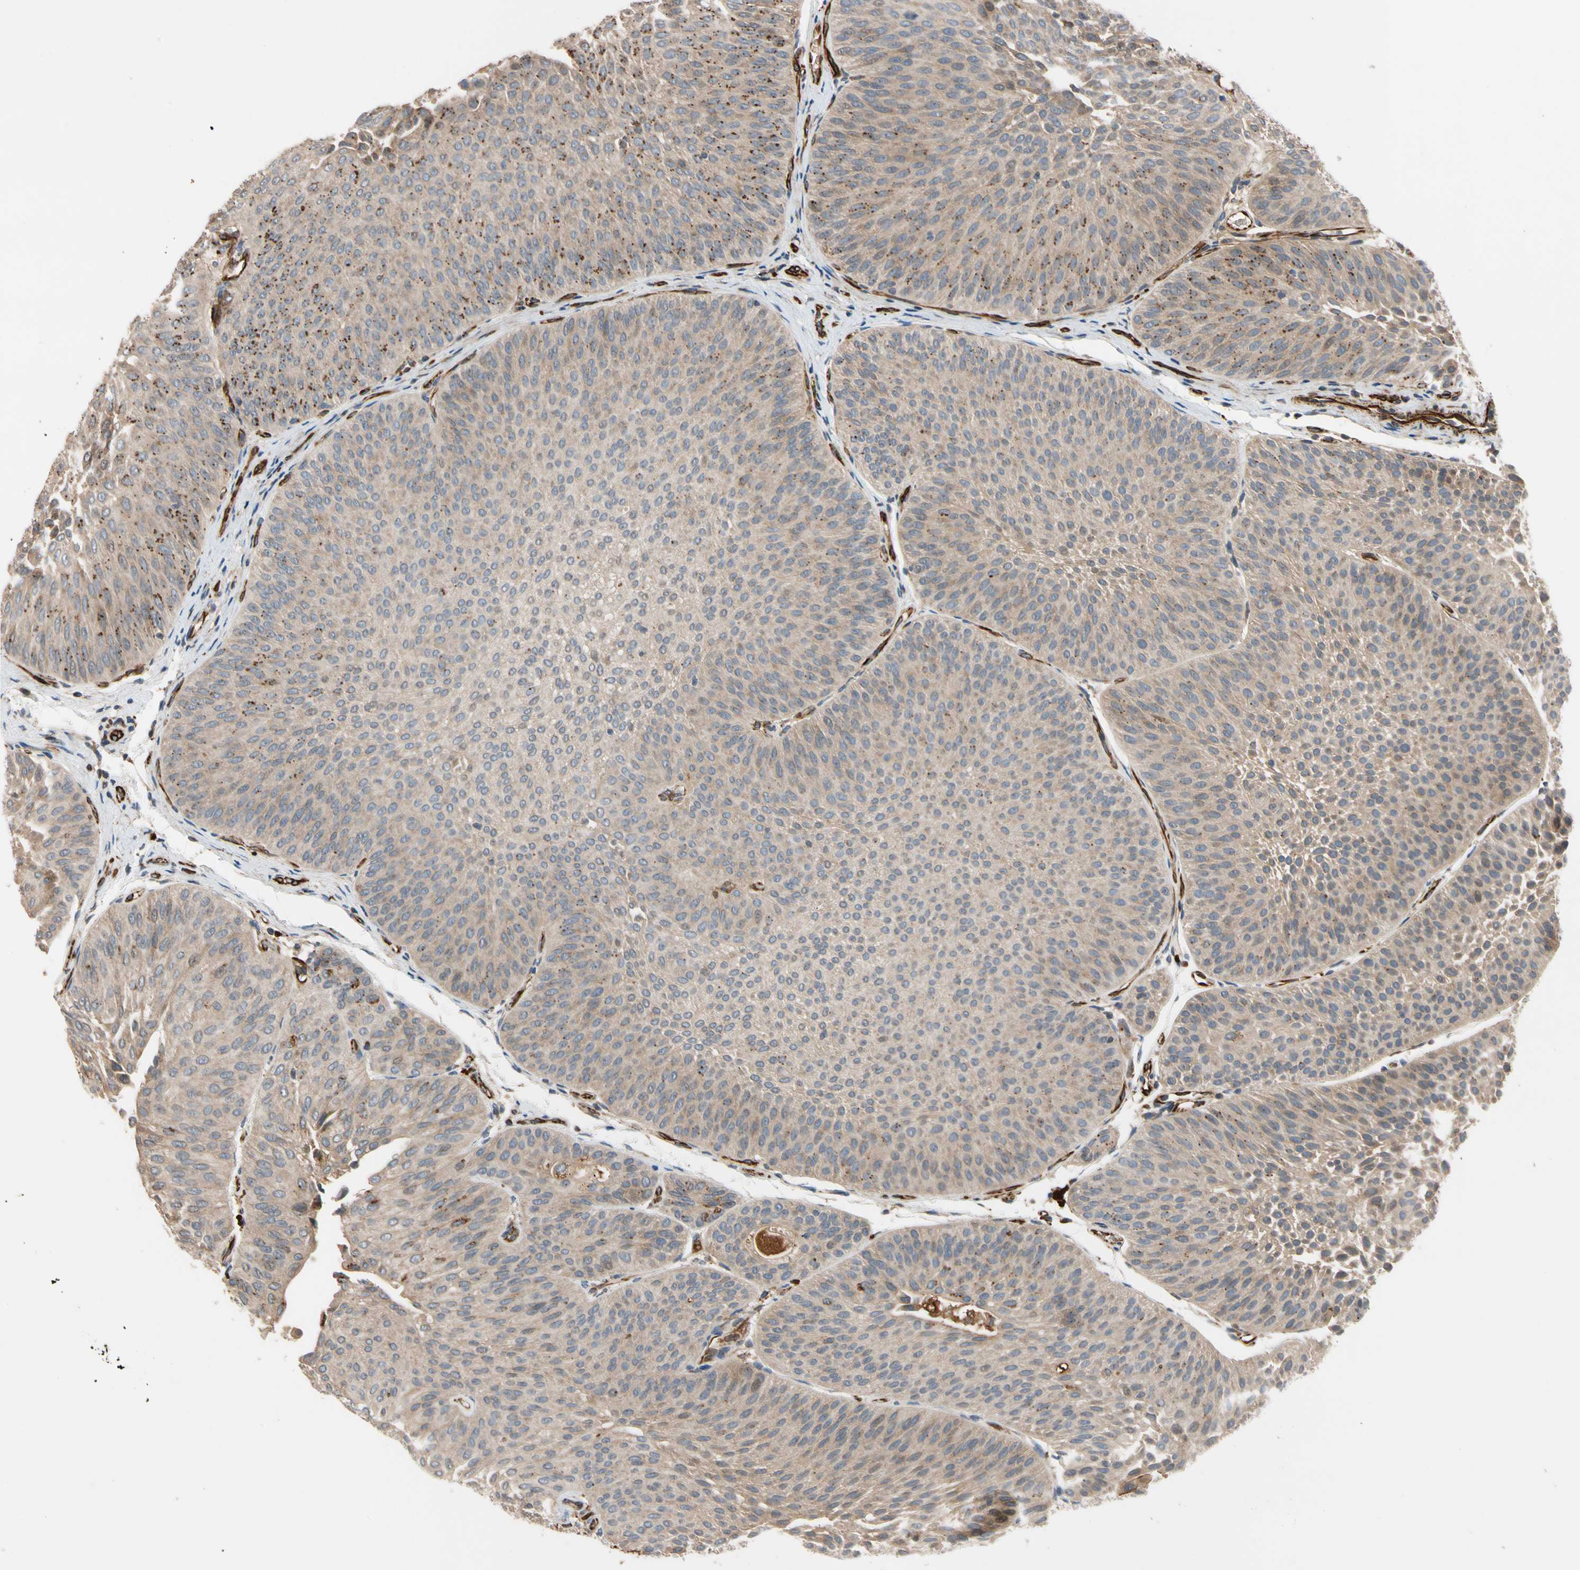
{"staining": {"intensity": "weak", "quantity": ">75%", "location": "cytoplasmic/membranous"}, "tissue": "urothelial cancer", "cell_type": "Tumor cells", "image_type": "cancer", "snomed": [{"axis": "morphology", "description": "Urothelial carcinoma, Low grade"}, {"axis": "topography", "description": "Urinary bladder"}], "caption": "Low-grade urothelial carcinoma was stained to show a protein in brown. There is low levels of weak cytoplasmic/membranous staining in approximately >75% of tumor cells.", "gene": "FGD6", "patient": {"sex": "female", "age": 60}}